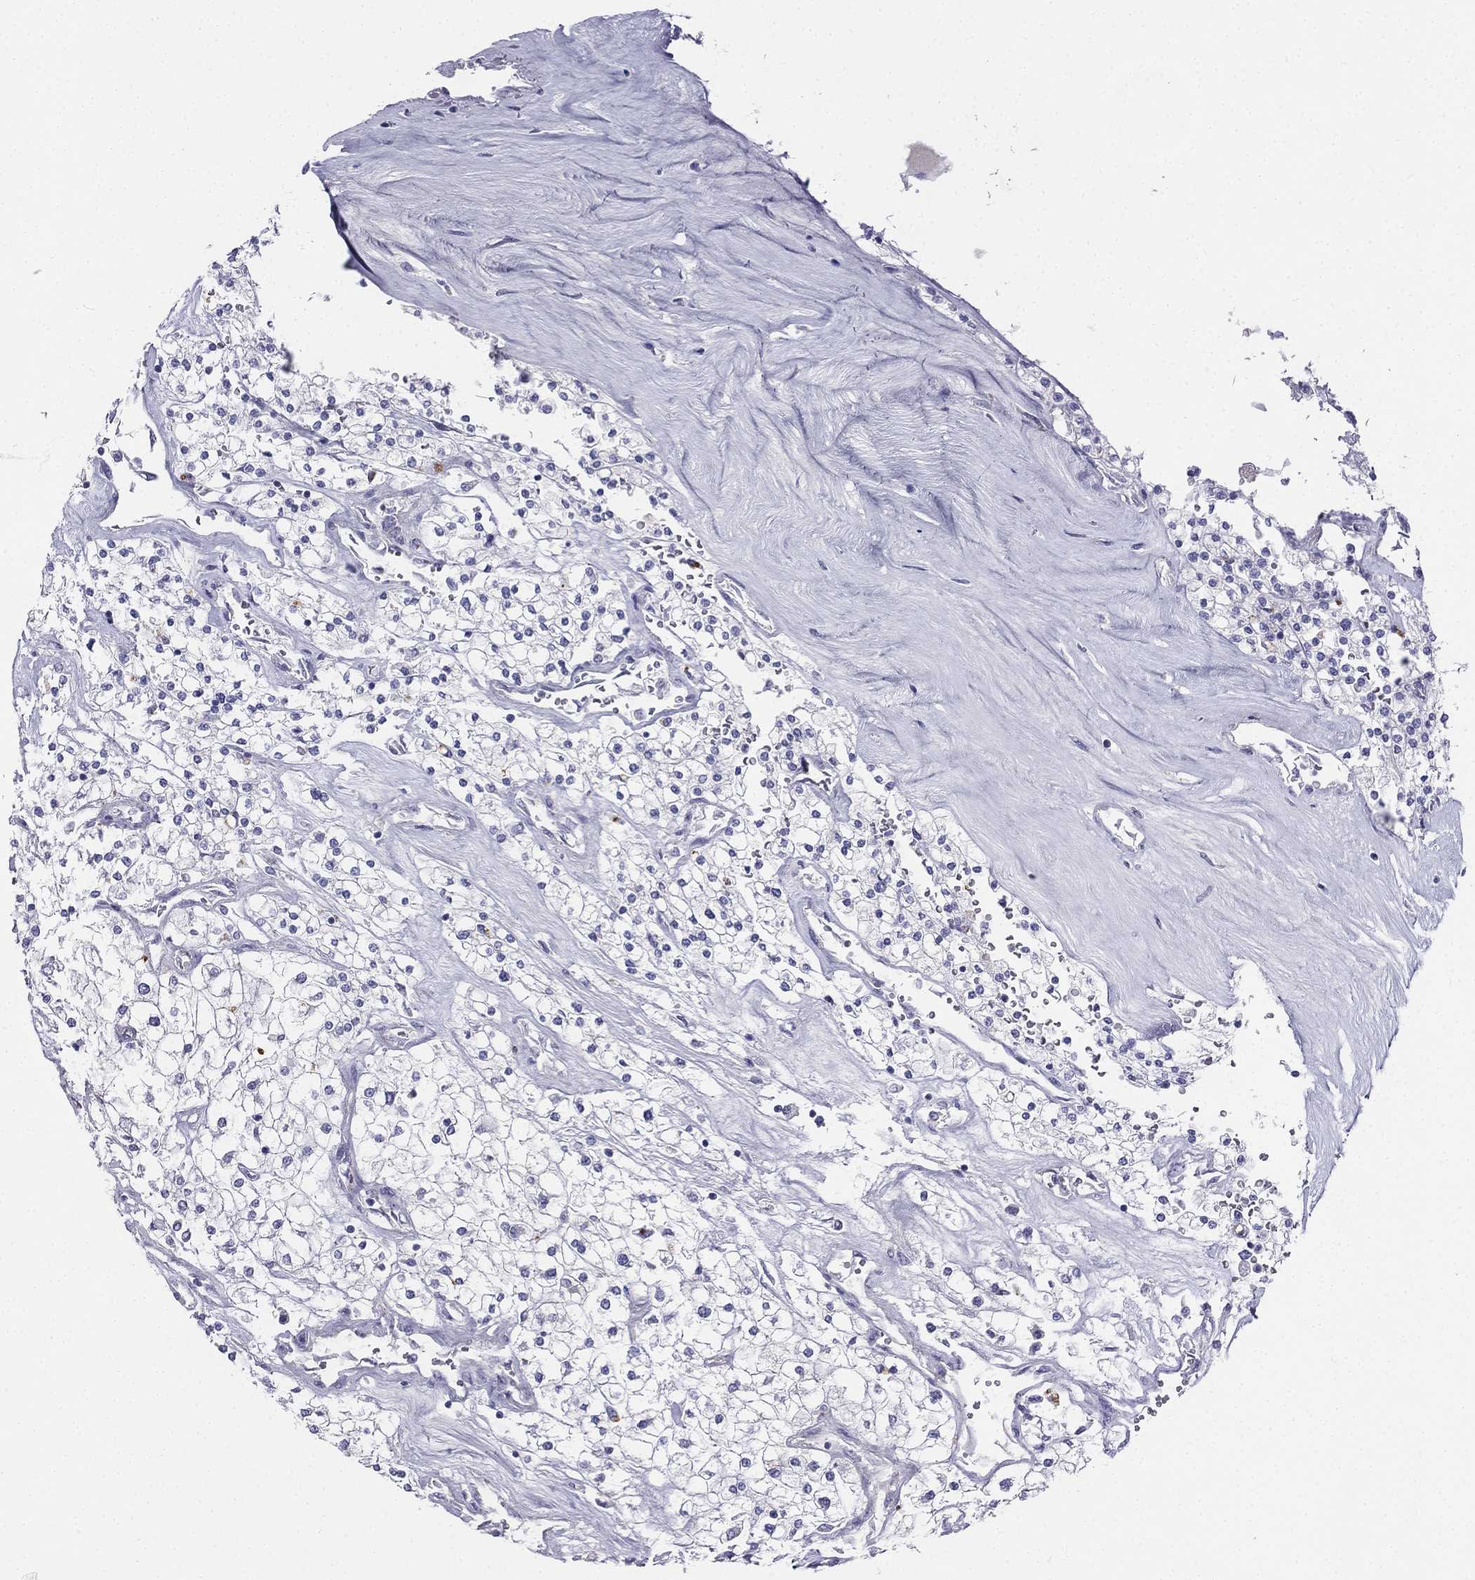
{"staining": {"intensity": "negative", "quantity": "none", "location": "none"}, "tissue": "renal cancer", "cell_type": "Tumor cells", "image_type": "cancer", "snomed": [{"axis": "morphology", "description": "Adenocarcinoma, NOS"}, {"axis": "topography", "description": "Kidney"}], "caption": "Immunohistochemistry micrograph of renal cancer stained for a protein (brown), which demonstrates no positivity in tumor cells.", "gene": "ALOXE3", "patient": {"sex": "male", "age": 80}}